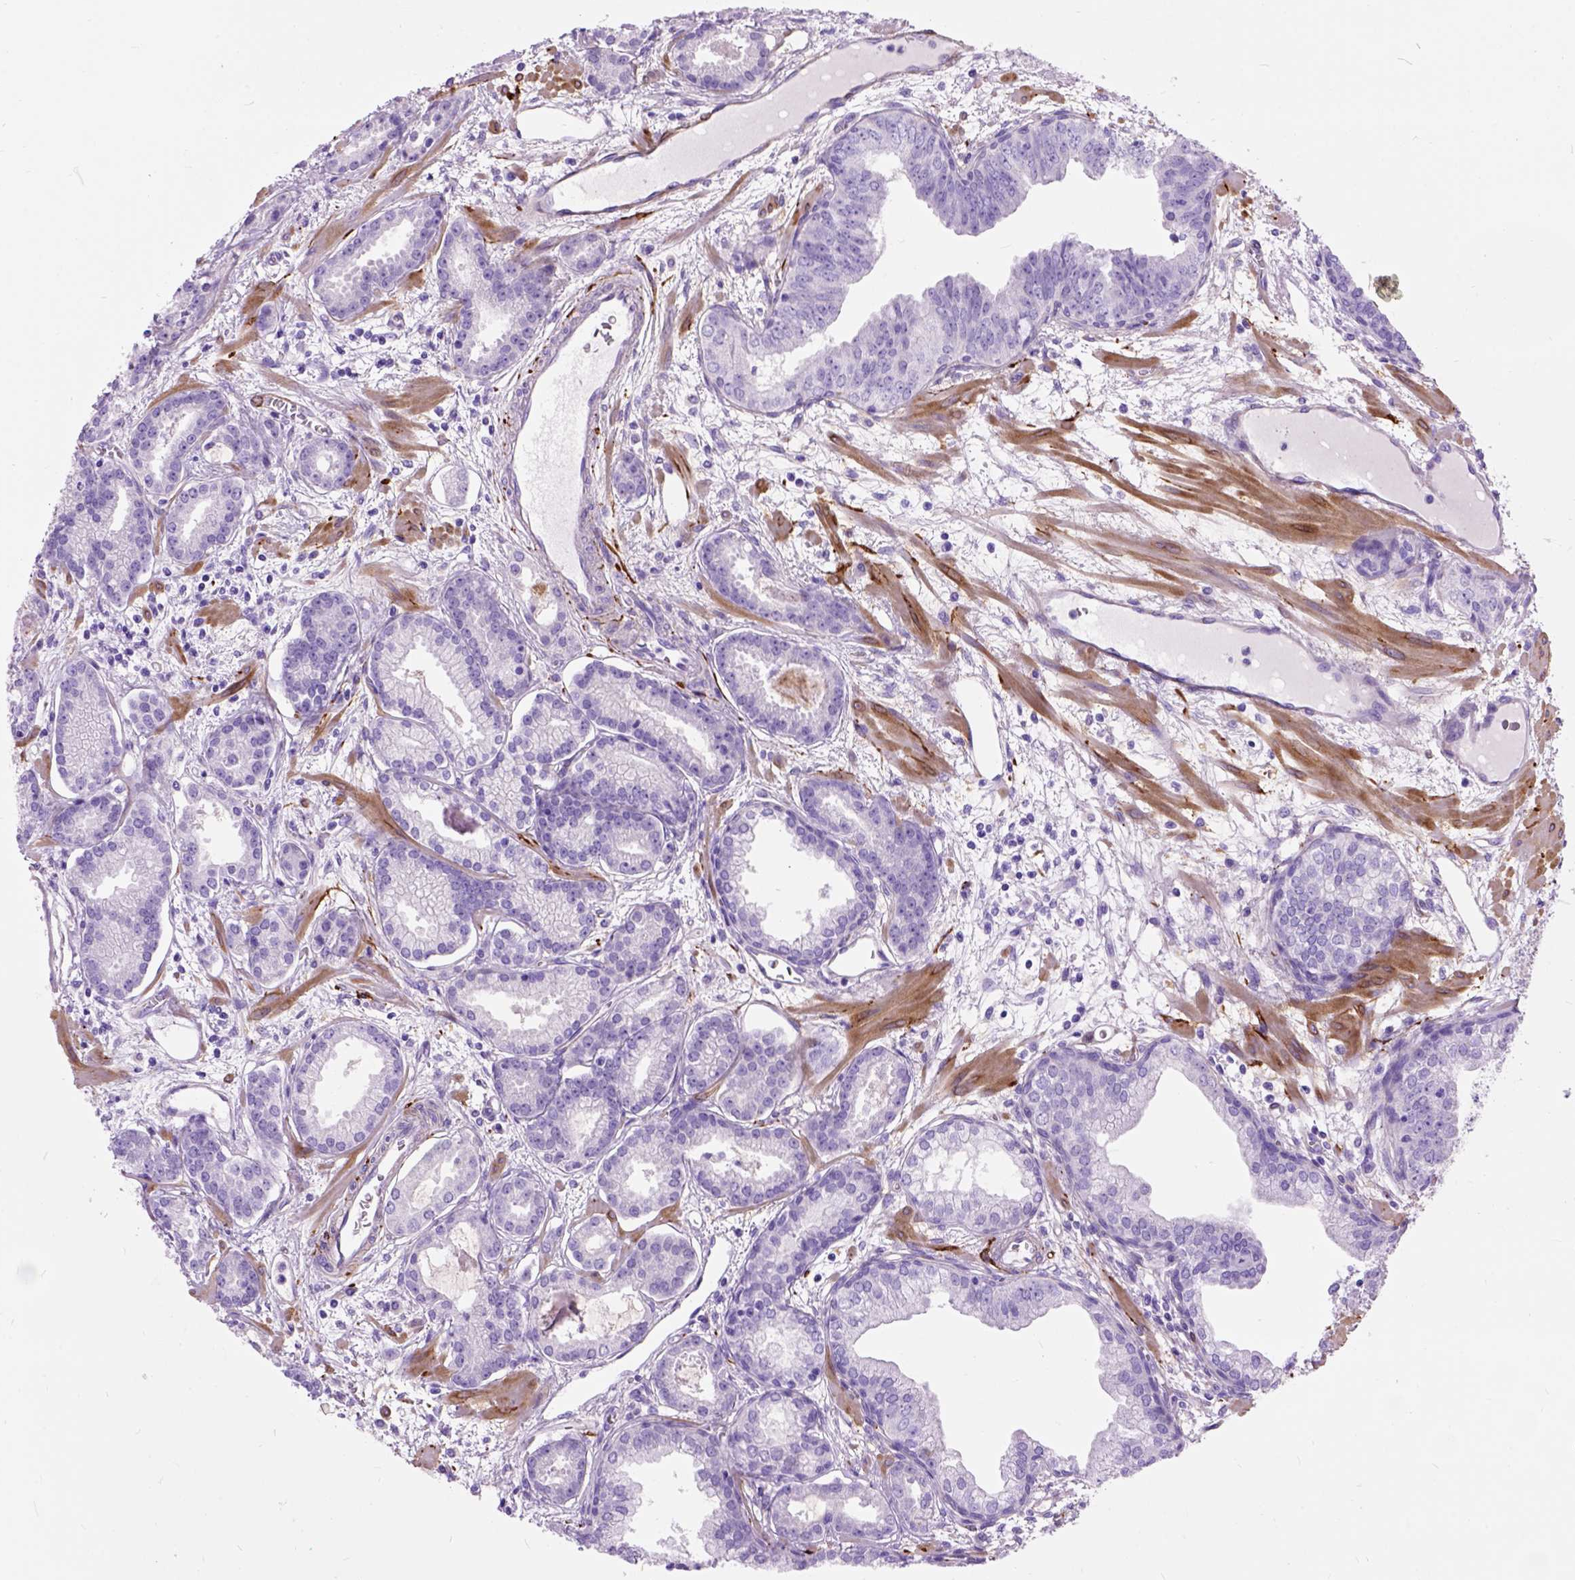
{"staining": {"intensity": "negative", "quantity": "none", "location": "none"}, "tissue": "prostate cancer", "cell_type": "Tumor cells", "image_type": "cancer", "snomed": [{"axis": "morphology", "description": "Adenocarcinoma, Low grade"}, {"axis": "topography", "description": "Prostate"}], "caption": "Tumor cells show no significant expression in prostate cancer (adenocarcinoma (low-grade)).", "gene": "MAPT", "patient": {"sex": "male", "age": 68}}